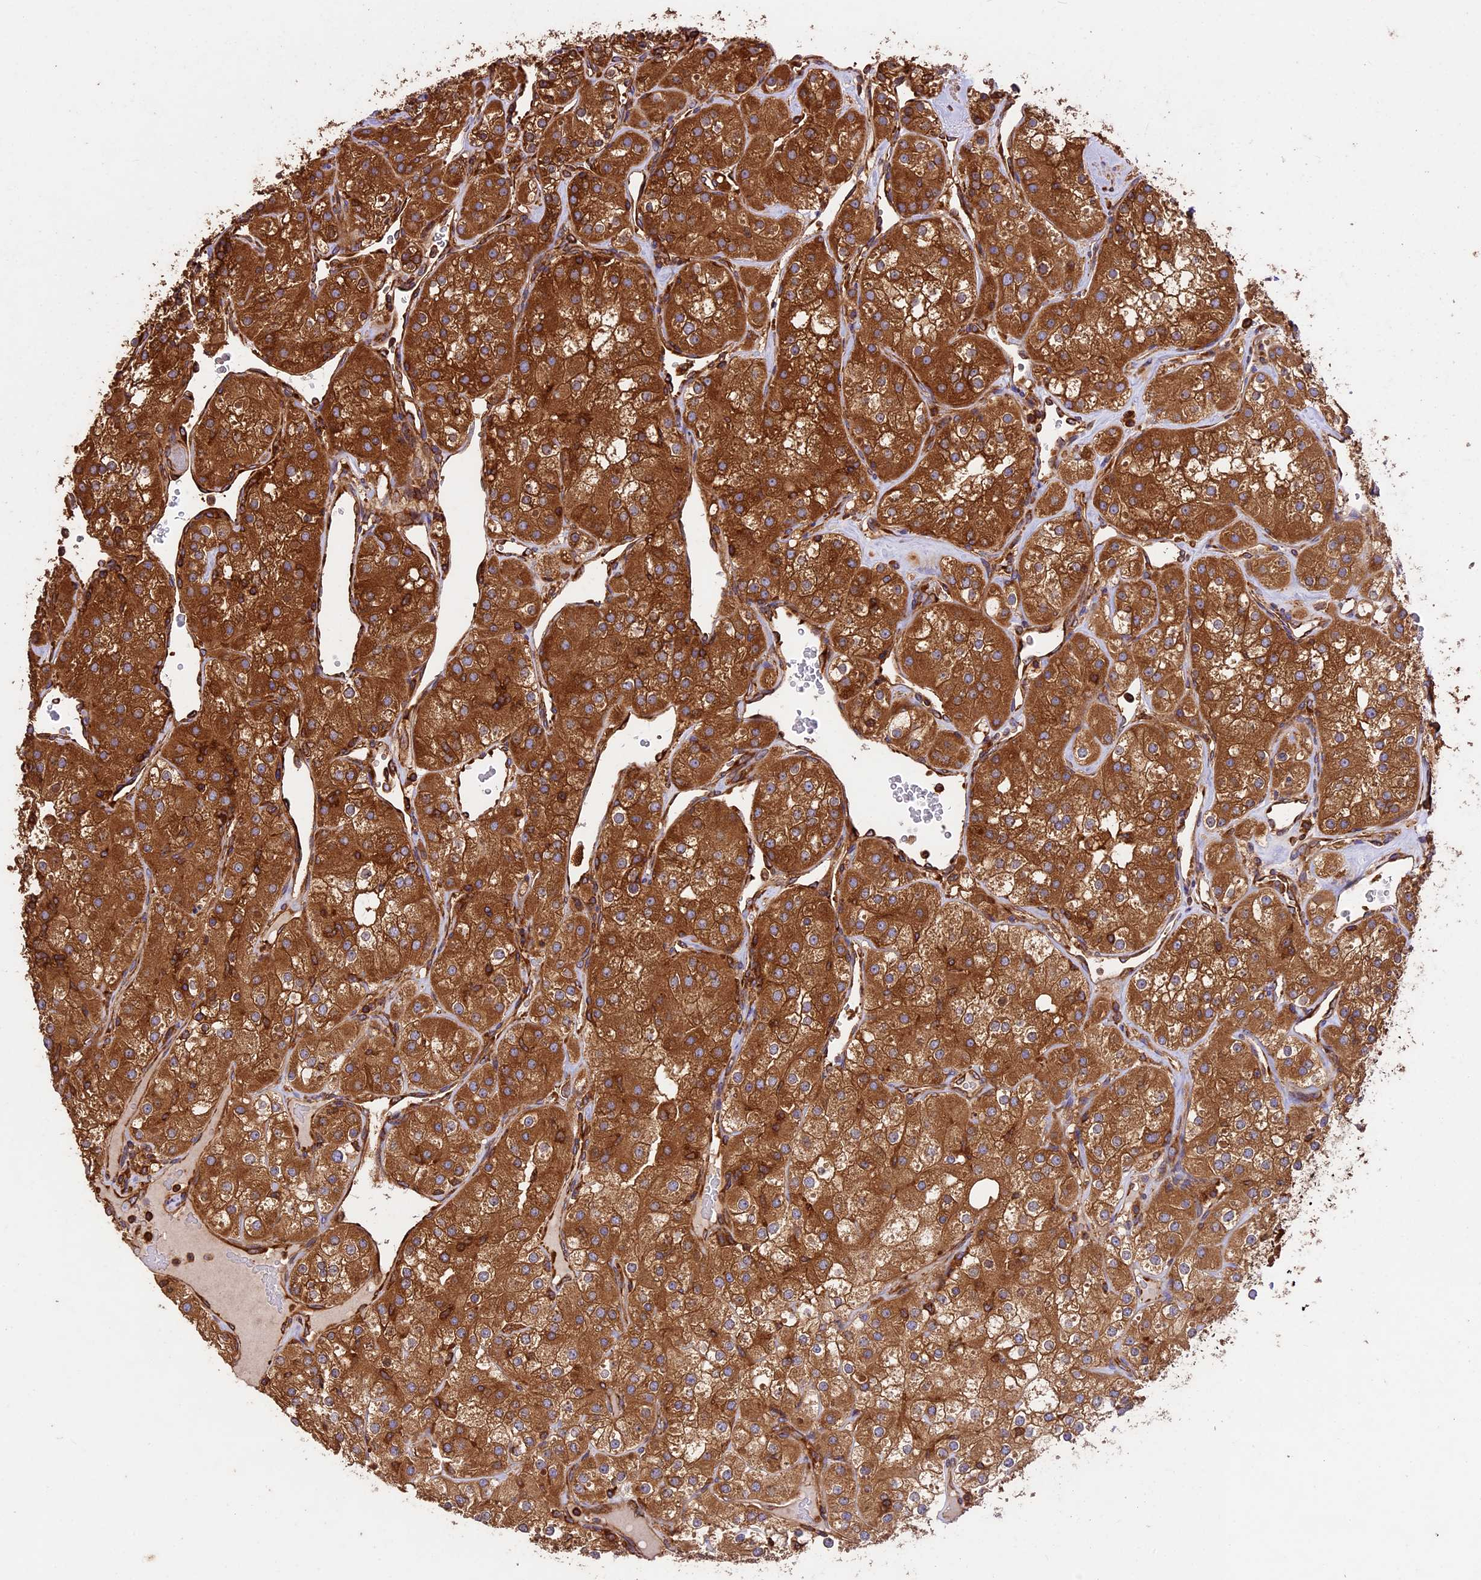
{"staining": {"intensity": "strong", "quantity": ">75%", "location": "cytoplasmic/membranous"}, "tissue": "renal cancer", "cell_type": "Tumor cells", "image_type": "cancer", "snomed": [{"axis": "morphology", "description": "Adenocarcinoma, NOS"}, {"axis": "topography", "description": "Kidney"}], "caption": "Protein analysis of renal cancer tissue shows strong cytoplasmic/membranous positivity in approximately >75% of tumor cells.", "gene": "KARS1", "patient": {"sex": "male", "age": 77}}